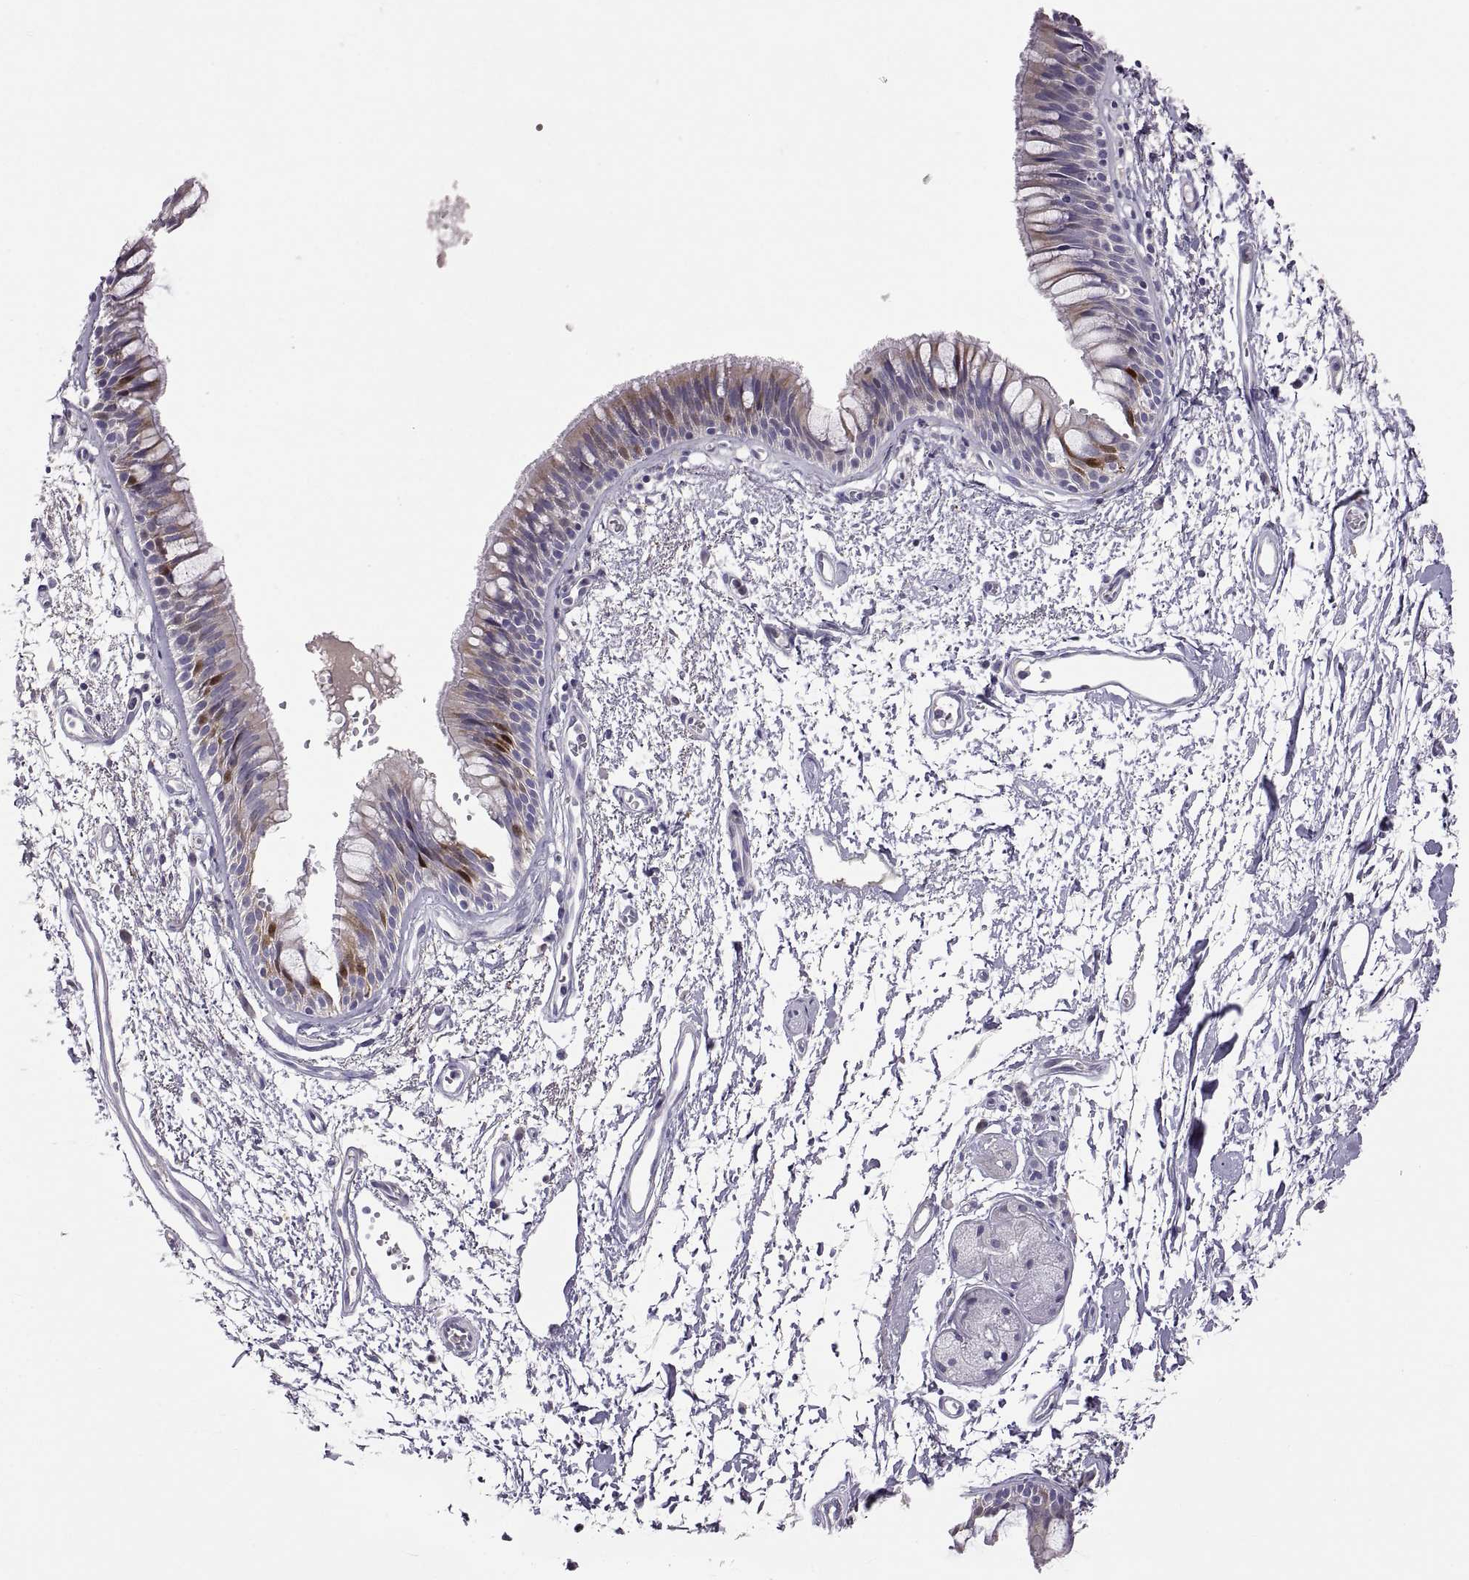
{"staining": {"intensity": "strong", "quantity": "<25%", "location": "nuclear"}, "tissue": "bronchus", "cell_type": "Respiratory epithelial cells", "image_type": "normal", "snomed": [{"axis": "morphology", "description": "Normal tissue, NOS"}, {"axis": "topography", "description": "Cartilage tissue"}, {"axis": "topography", "description": "Bronchus"}], "caption": "This is a photomicrograph of immunohistochemistry (IHC) staining of unremarkable bronchus, which shows strong positivity in the nuclear of respiratory epithelial cells.", "gene": "WFDC8", "patient": {"sex": "male", "age": 66}}